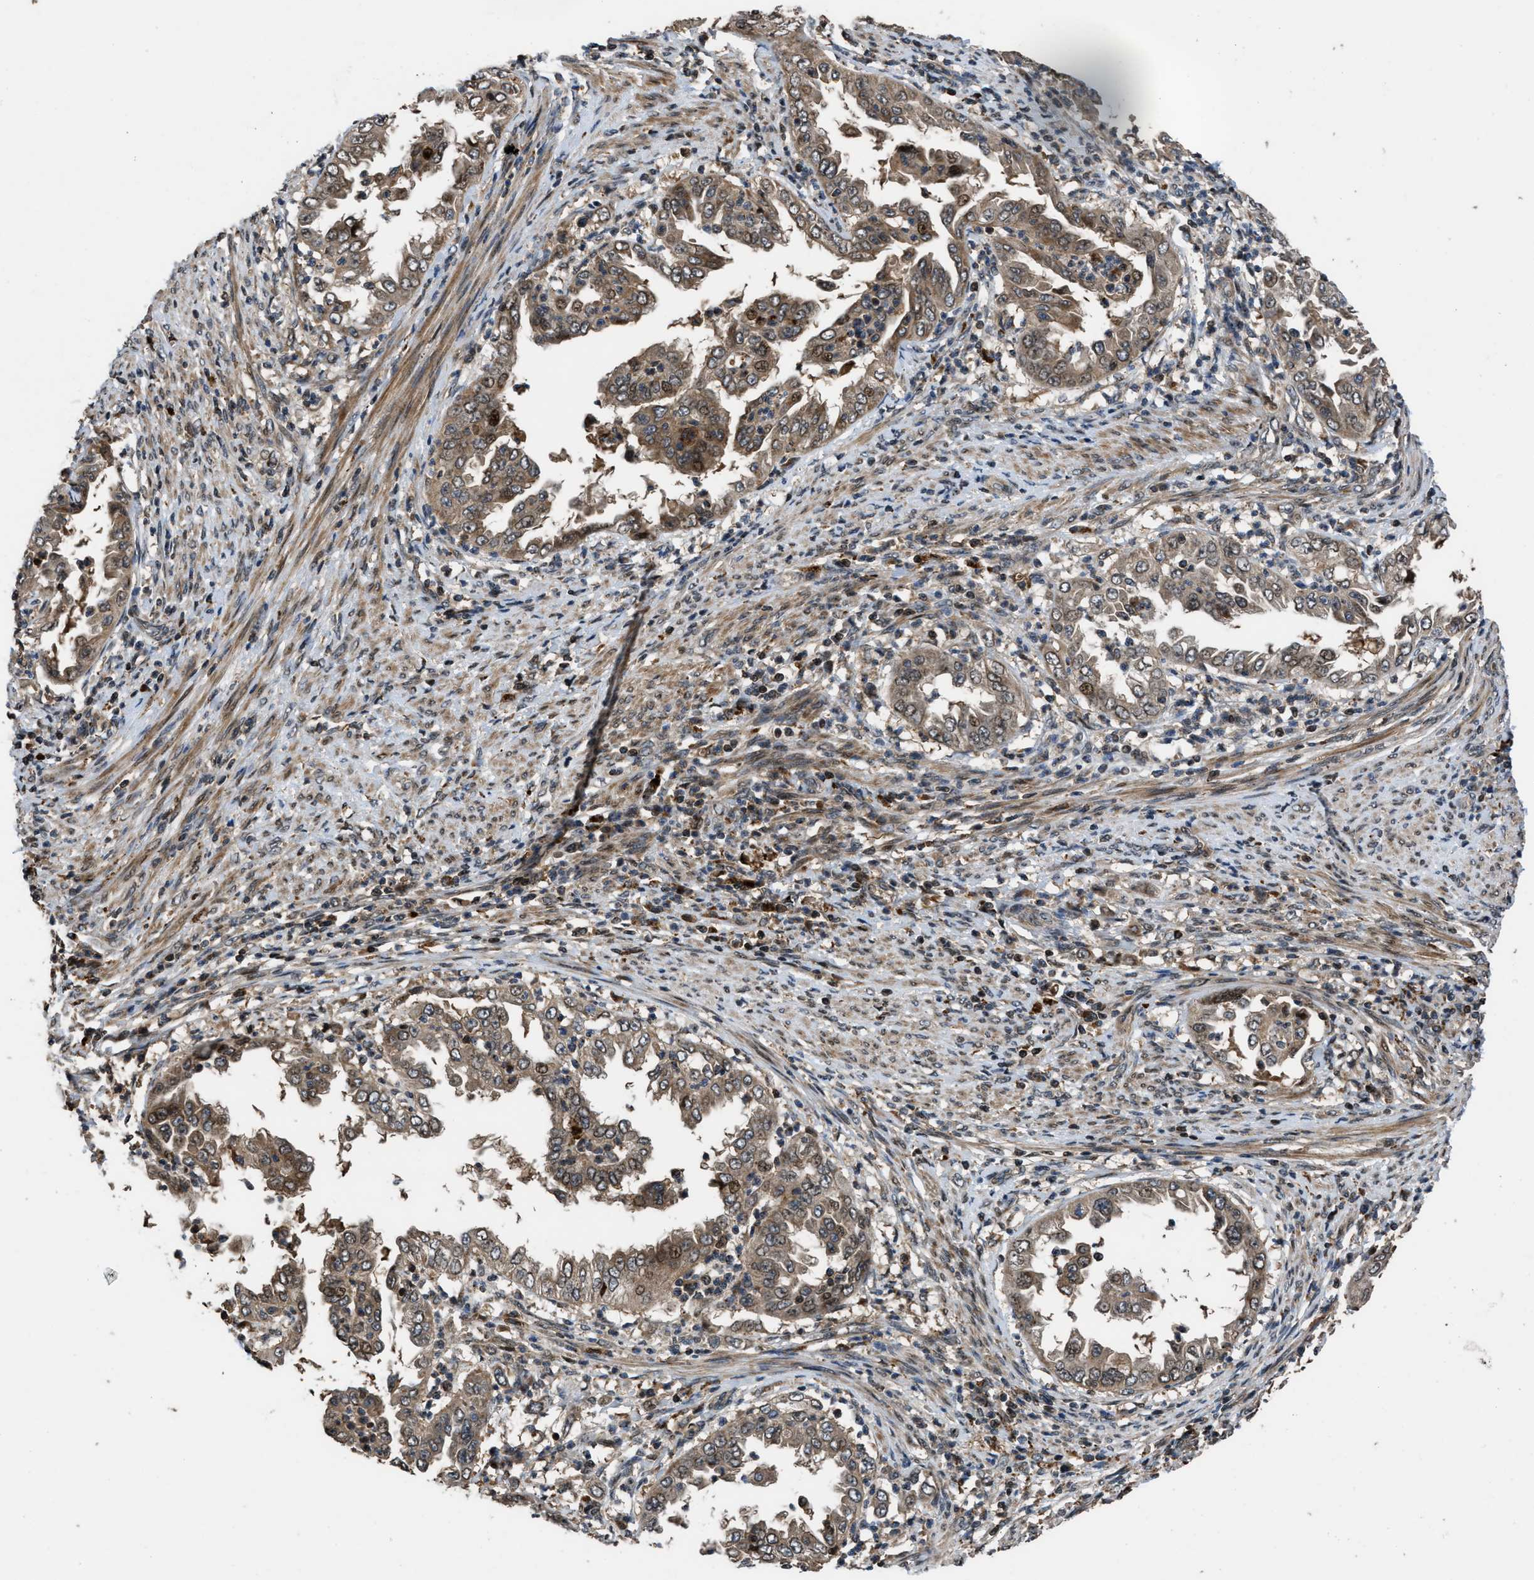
{"staining": {"intensity": "moderate", "quantity": ">75%", "location": "cytoplasmic/membranous,nuclear"}, "tissue": "endometrial cancer", "cell_type": "Tumor cells", "image_type": "cancer", "snomed": [{"axis": "morphology", "description": "Adenocarcinoma, NOS"}, {"axis": "topography", "description": "Endometrium"}], "caption": "Immunohistochemical staining of human endometrial adenocarcinoma exhibits medium levels of moderate cytoplasmic/membranous and nuclear expression in approximately >75% of tumor cells. Using DAB (3,3'-diaminobenzidine) (brown) and hematoxylin (blue) stains, captured at high magnification using brightfield microscopy.", "gene": "CTBS", "patient": {"sex": "female", "age": 85}}